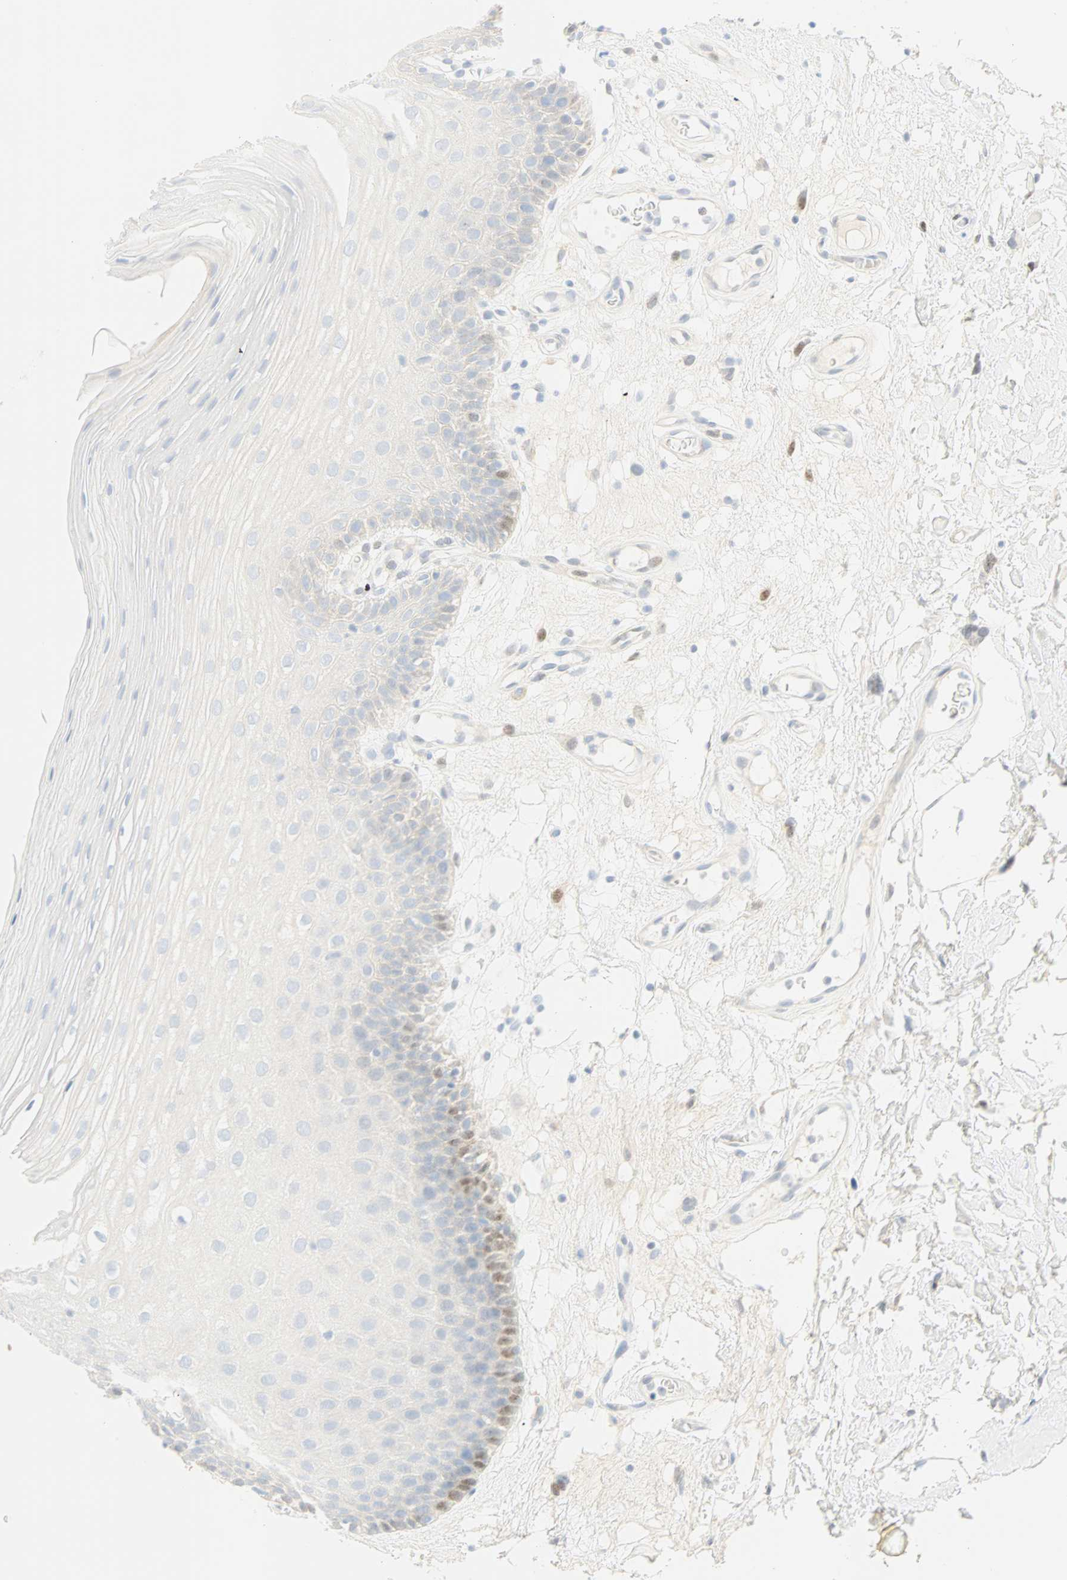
{"staining": {"intensity": "weak", "quantity": "<25%", "location": "nuclear"}, "tissue": "oral mucosa", "cell_type": "Squamous epithelial cells", "image_type": "normal", "snomed": [{"axis": "morphology", "description": "Normal tissue, NOS"}, {"axis": "morphology", "description": "Squamous cell carcinoma, NOS"}, {"axis": "topography", "description": "Skeletal muscle"}, {"axis": "topography", "description": "Oral tissue"}], "caption": "Immunohistochemistry (IHC) image of normal oral mucosa: oral mucosa stained with DAB (3,3'-diaminobenzidine) reveals no significant protein staining in squamous epithelial cells. The staining is performed using DAB (3,3'-diaminobenzidine) brown chromogen with nuclei counter-stained in using hematoxylin.", "gene": "SELENBP1", "patient": {"sex": "male", "age": 71}}